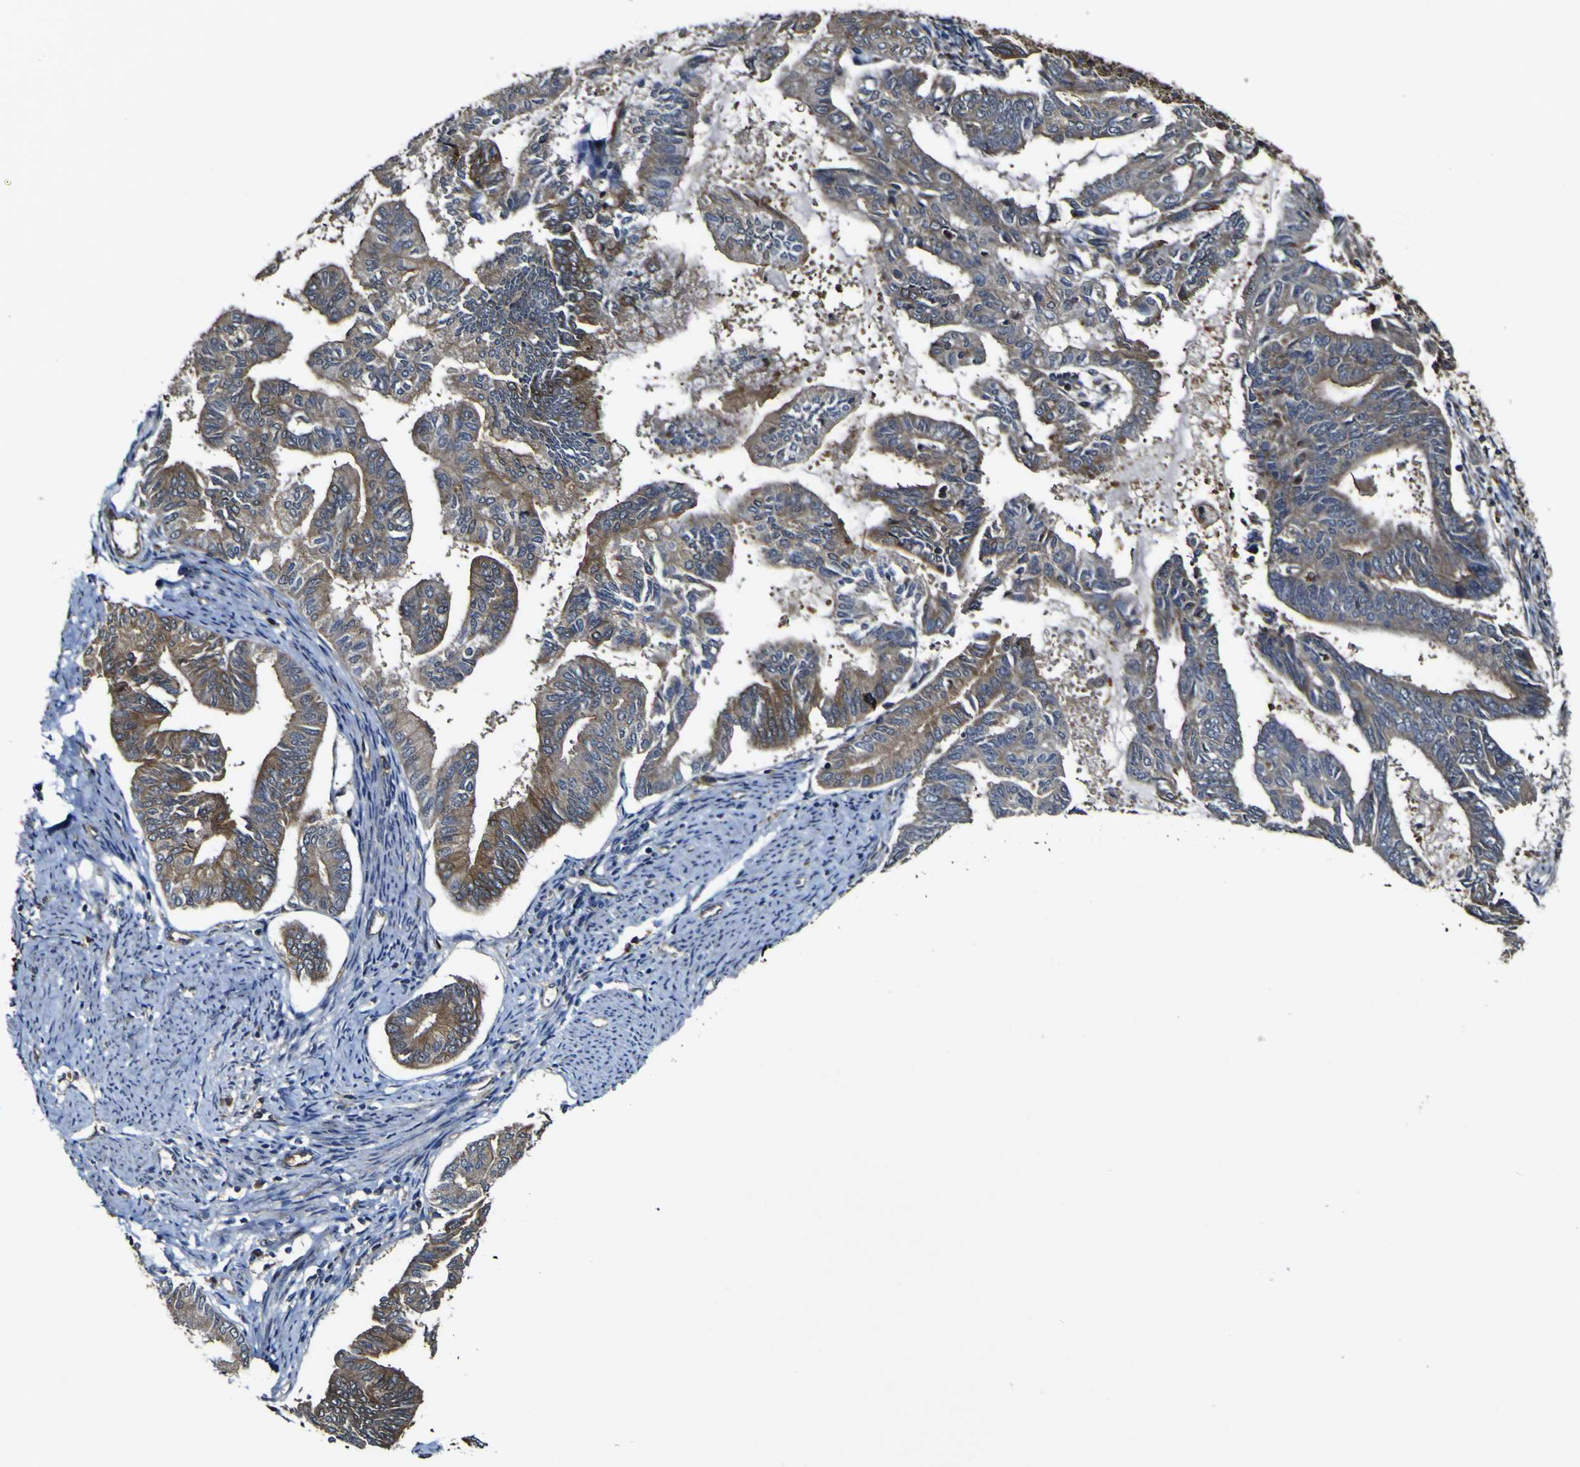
{"staining": {"intensity": "moderate", "quantity": ">75%", "location": "cytoplasmic/membranous"}, "tissue": "endometrial cancer", "cell_type": "Tumor cells", "image_type": "cancer", "snomed": [{"axis": "morphology", "description": "Adenocarcinoma, NOS"}, {"axis": "topography", "description": "Endometrium"}], "caption": "High-magnification brightfield microscopy of adenocarcinoma (endometrial) stained with DAB (3,3'-diaminobenzidine) (brown) and counterstained with hematoxylin (blue). tumor cells exhibit moderate cytoplasmic/membranous expression is present in about>75% of cells.", "gene": "TNIK", "patient": {"sex": "female", "age": 86}}